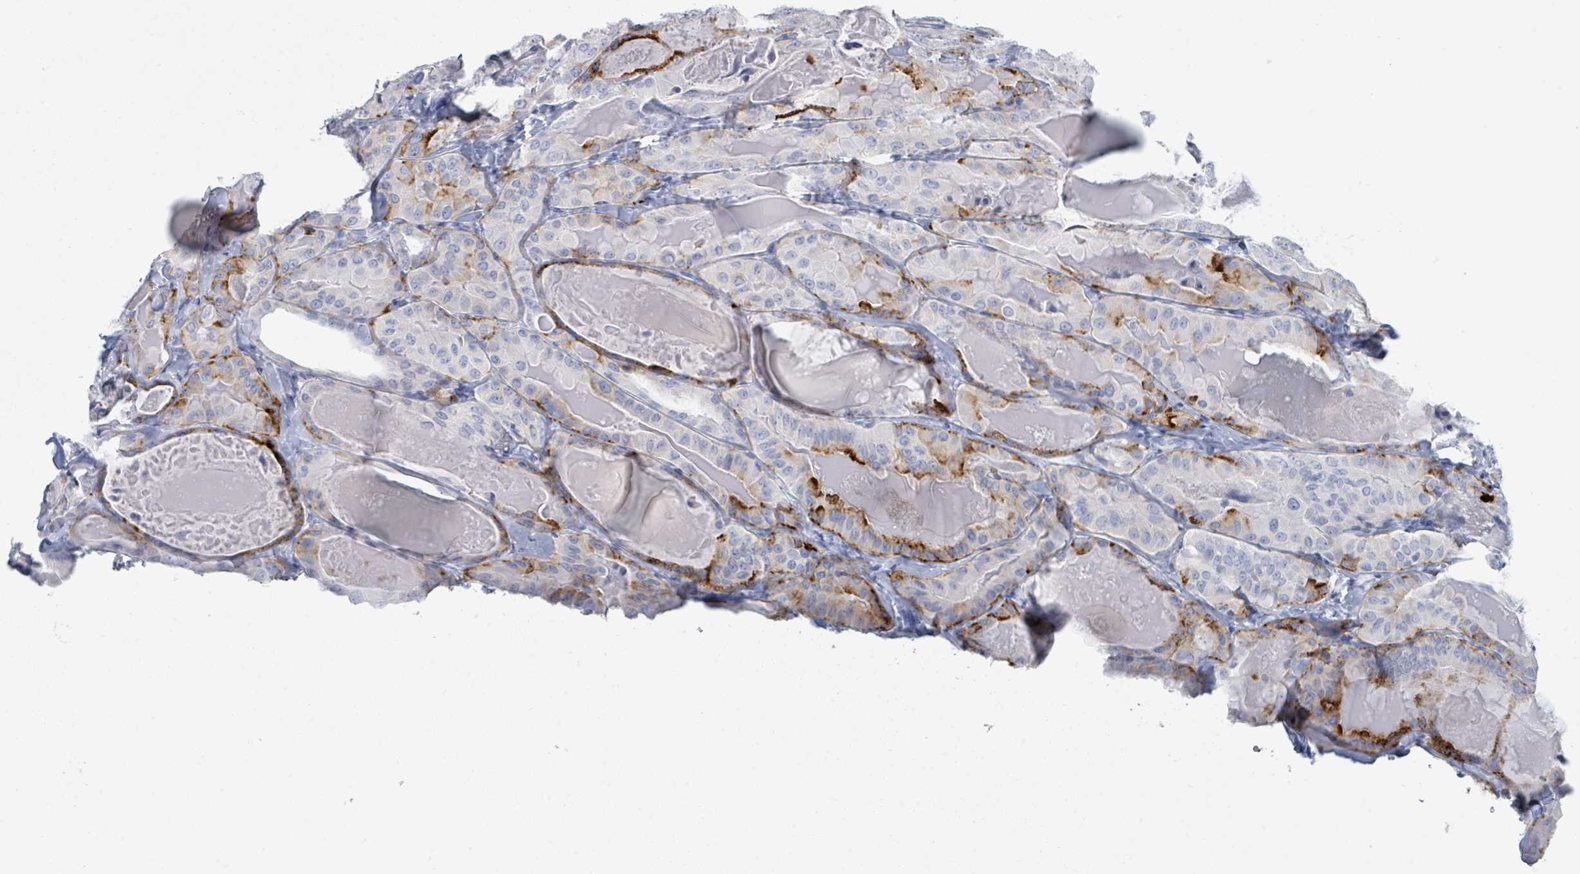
{"staining": {"intensity": "strong", "quantity": "<25%", "location": "cytoplasmic/membranous"}, "tissue": "thyroid cancer", "cell_type": "Tumor cells", "image_type": "cancer", "snomed": [{"axis": "morphology", "description": "Papillary adenocarcinoma, NOS"}, {"axis": "topography", "description": "Thyroid gland"}], "caption": "A medium amount of strong cytoplasmic/membranous positivity is identified in about <25% of tumor cells in thyroid cancer tissue.", "gene": "DEFA4", "patient": {"sex": "female", "age": 68}}